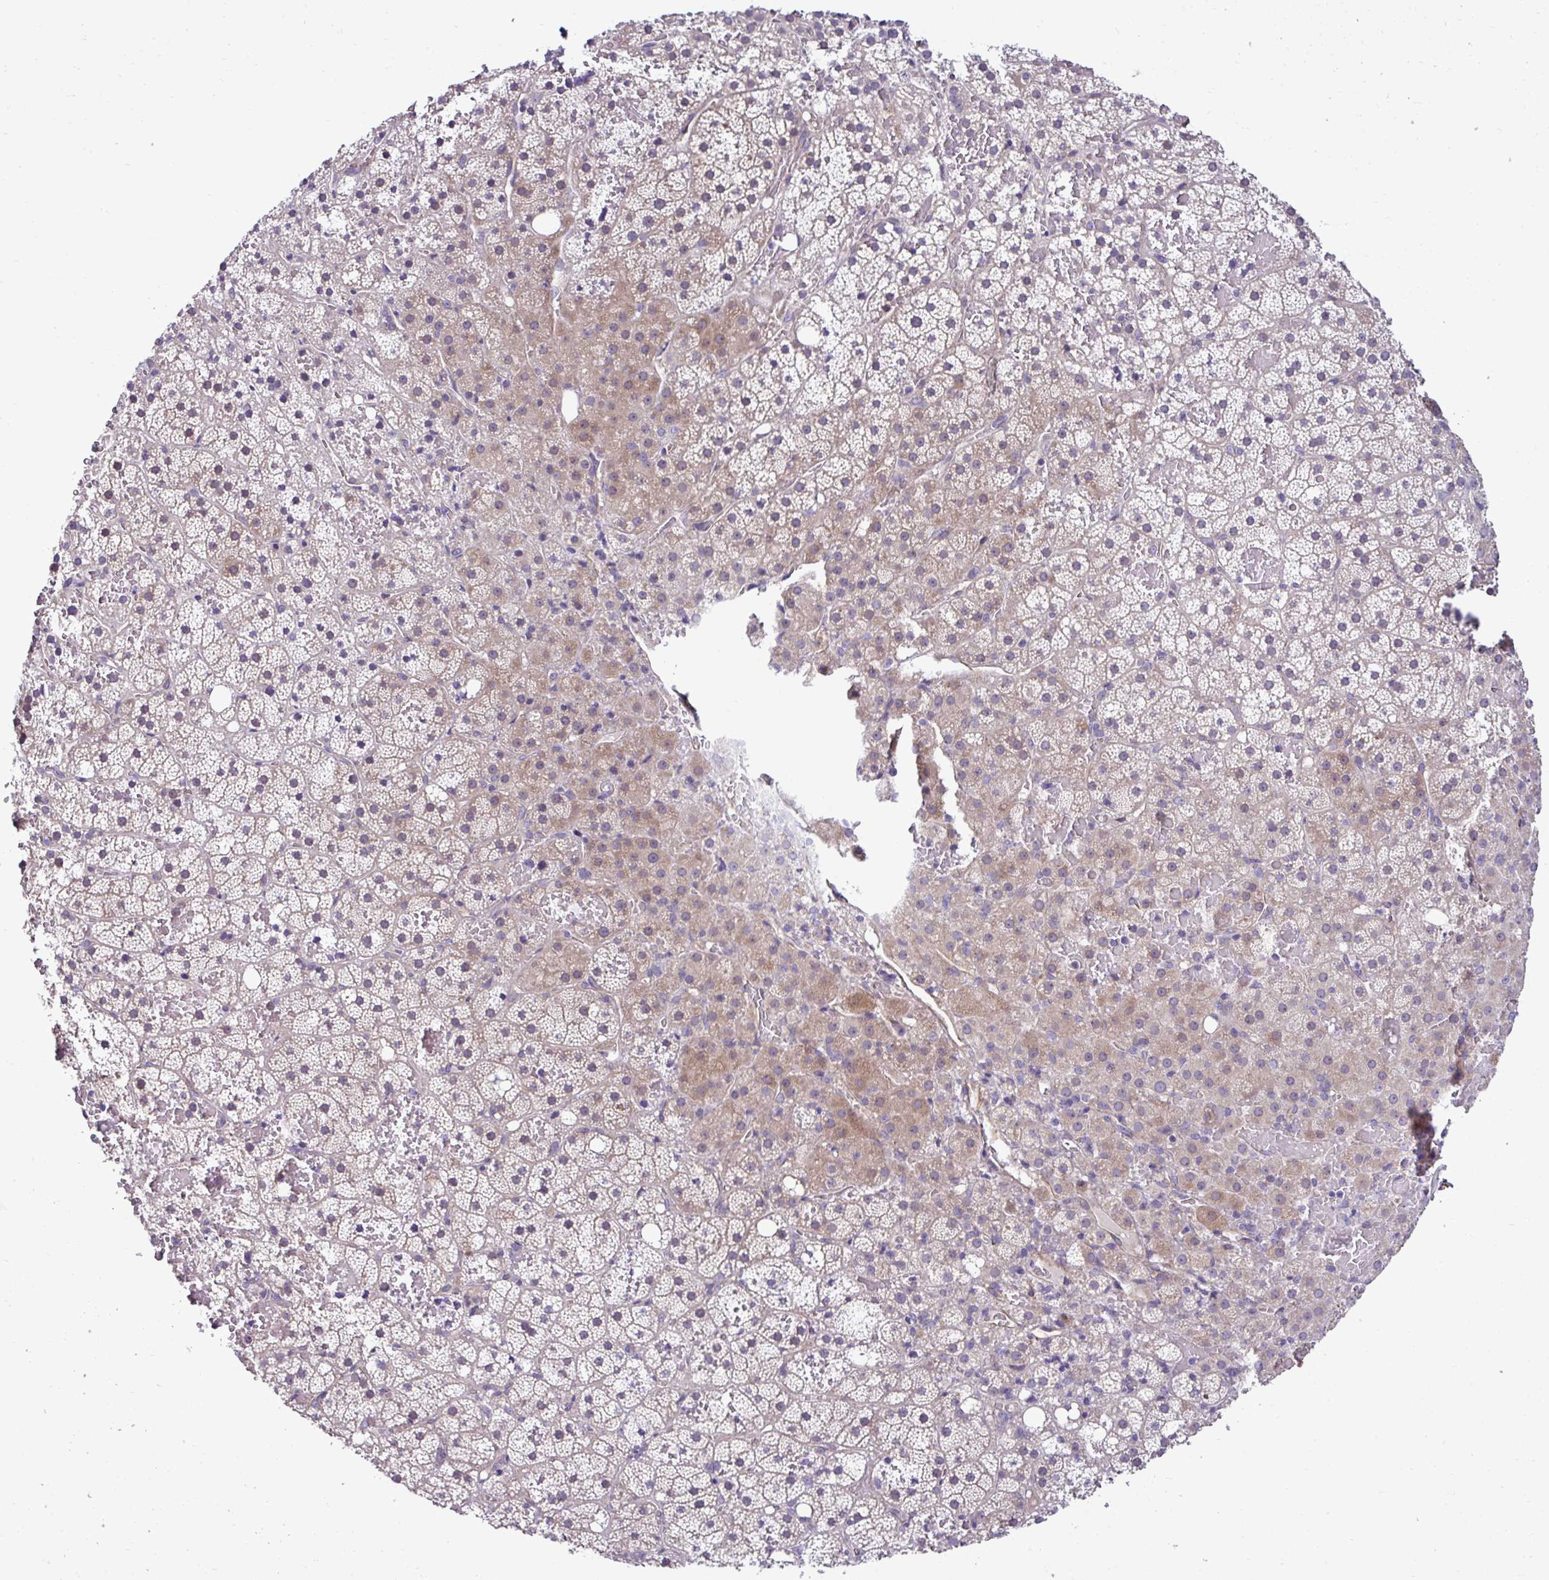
{"staining": {"intensity": "moderate", "quantity": "<25%", "location": "cytoplasmic/membranous"}, "tissue": "adrenal gland", "cell_type": "Glandular cells", "image_type": "normal", "snomed": [{"axis": "morphology", "description": "Normal tissue, NOS"}, {"axis": "topography", "description": "Adrenal gland"}], "caption": "Immunohistochemical staining of benign human adrenal gland reveals low levels of moderate cytoplasmic/membranous positivity in about <25% of glandular cells. (brown staining indicates protein expression, while blue staining denotes nuclei).", "gene": "TRIM52", "patient": {"sex": "male", "age": 53}}